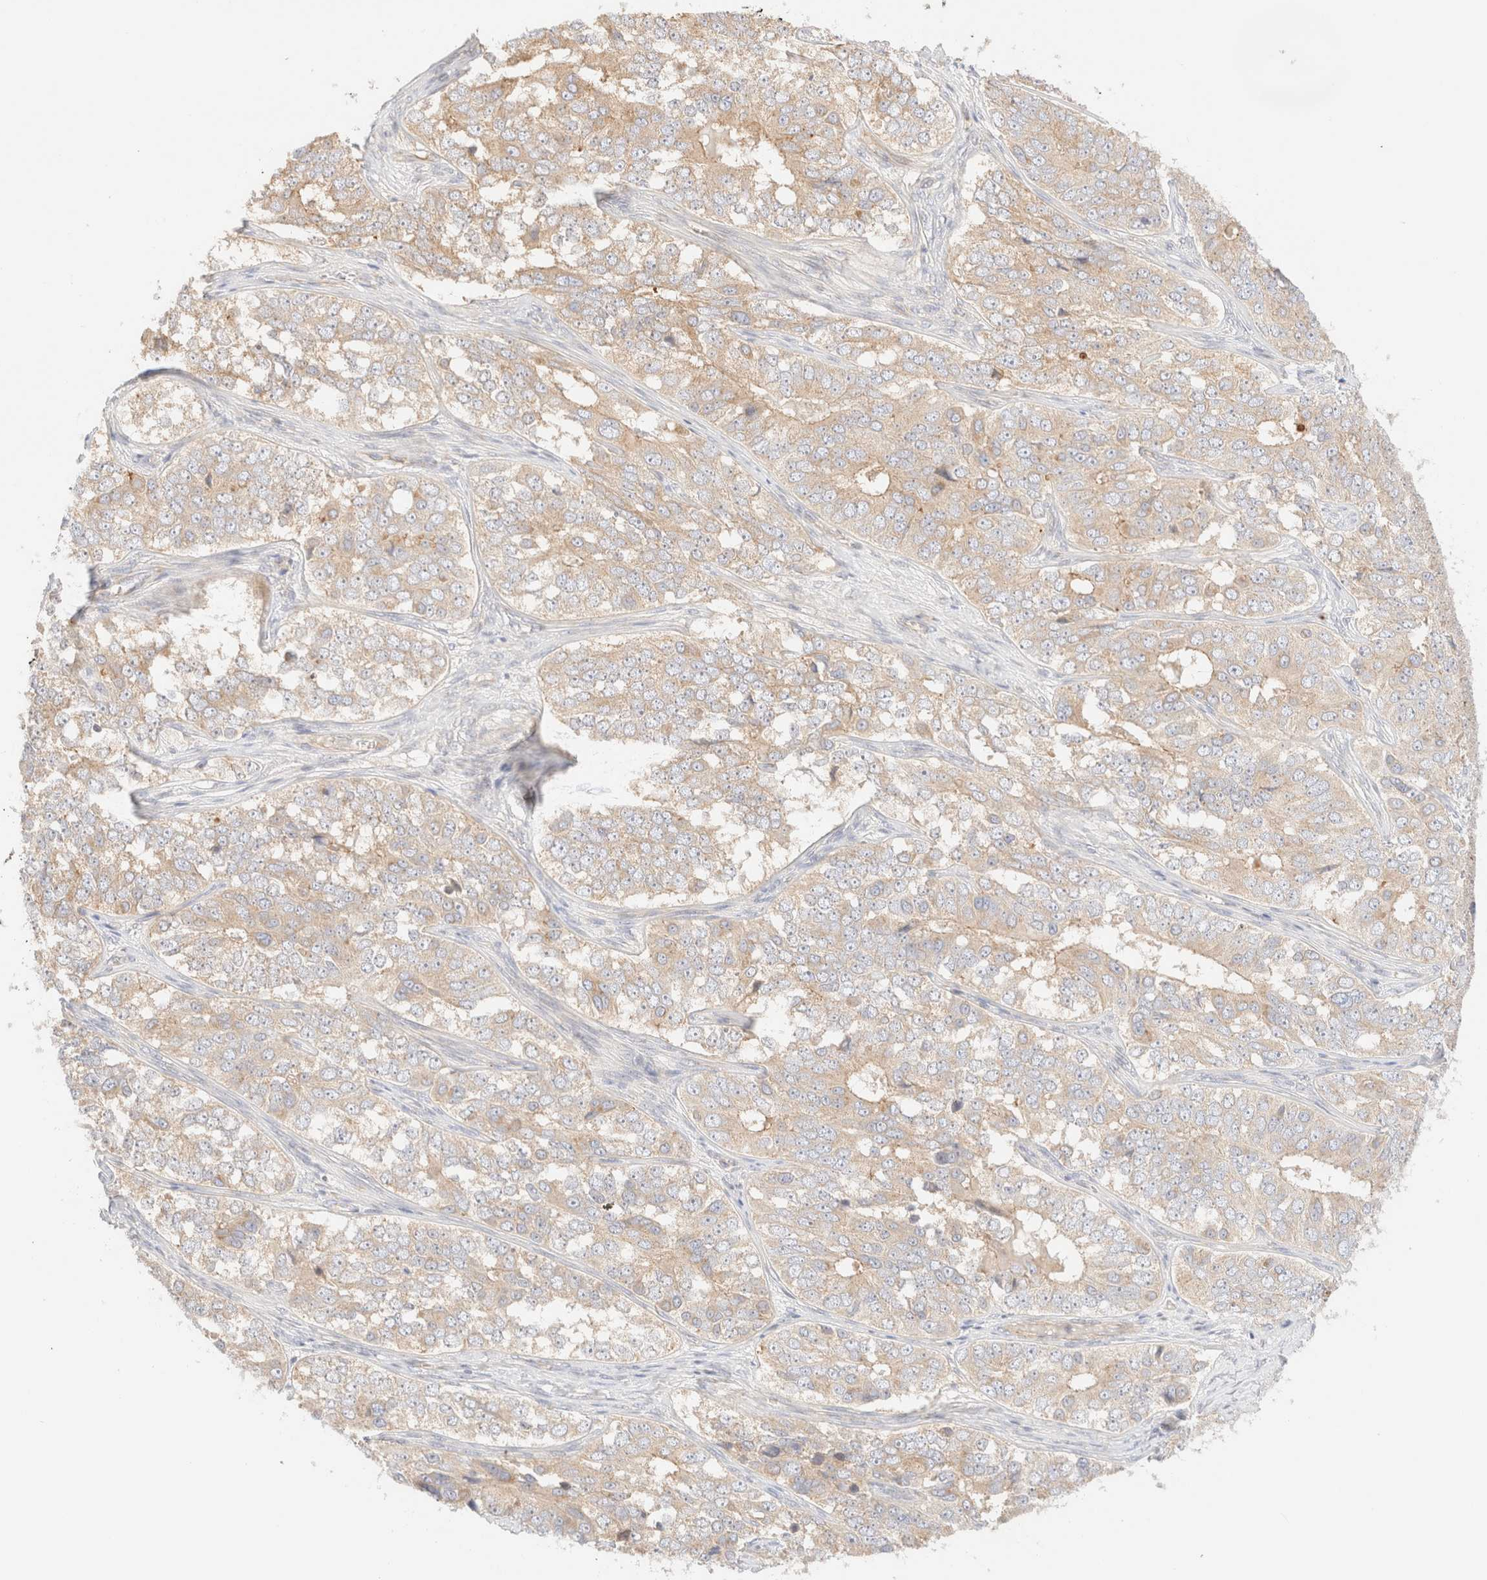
{"staining": {"intensity": "weak", "quantity": "25%-75%", "location": "cytoplasmic/membranous"}, "tissue": "ovarian cancer", "cell_type": "Tumor cells", "image_type": "cancer", "snomed": [{"axis": "morphology", "description": "Carcinoma, endometroid"}, {"axis": "topography", "description": "Ovary"}], "caption": "Immunohistochemical staining of endometroid carcinoma (ovarian) displays low levels of weak cytoplasmic/membranous positivity in about 25%-75% of tumor cells.", "gene": "MYO10", "patient": {"sex": "female", "age": 51}}